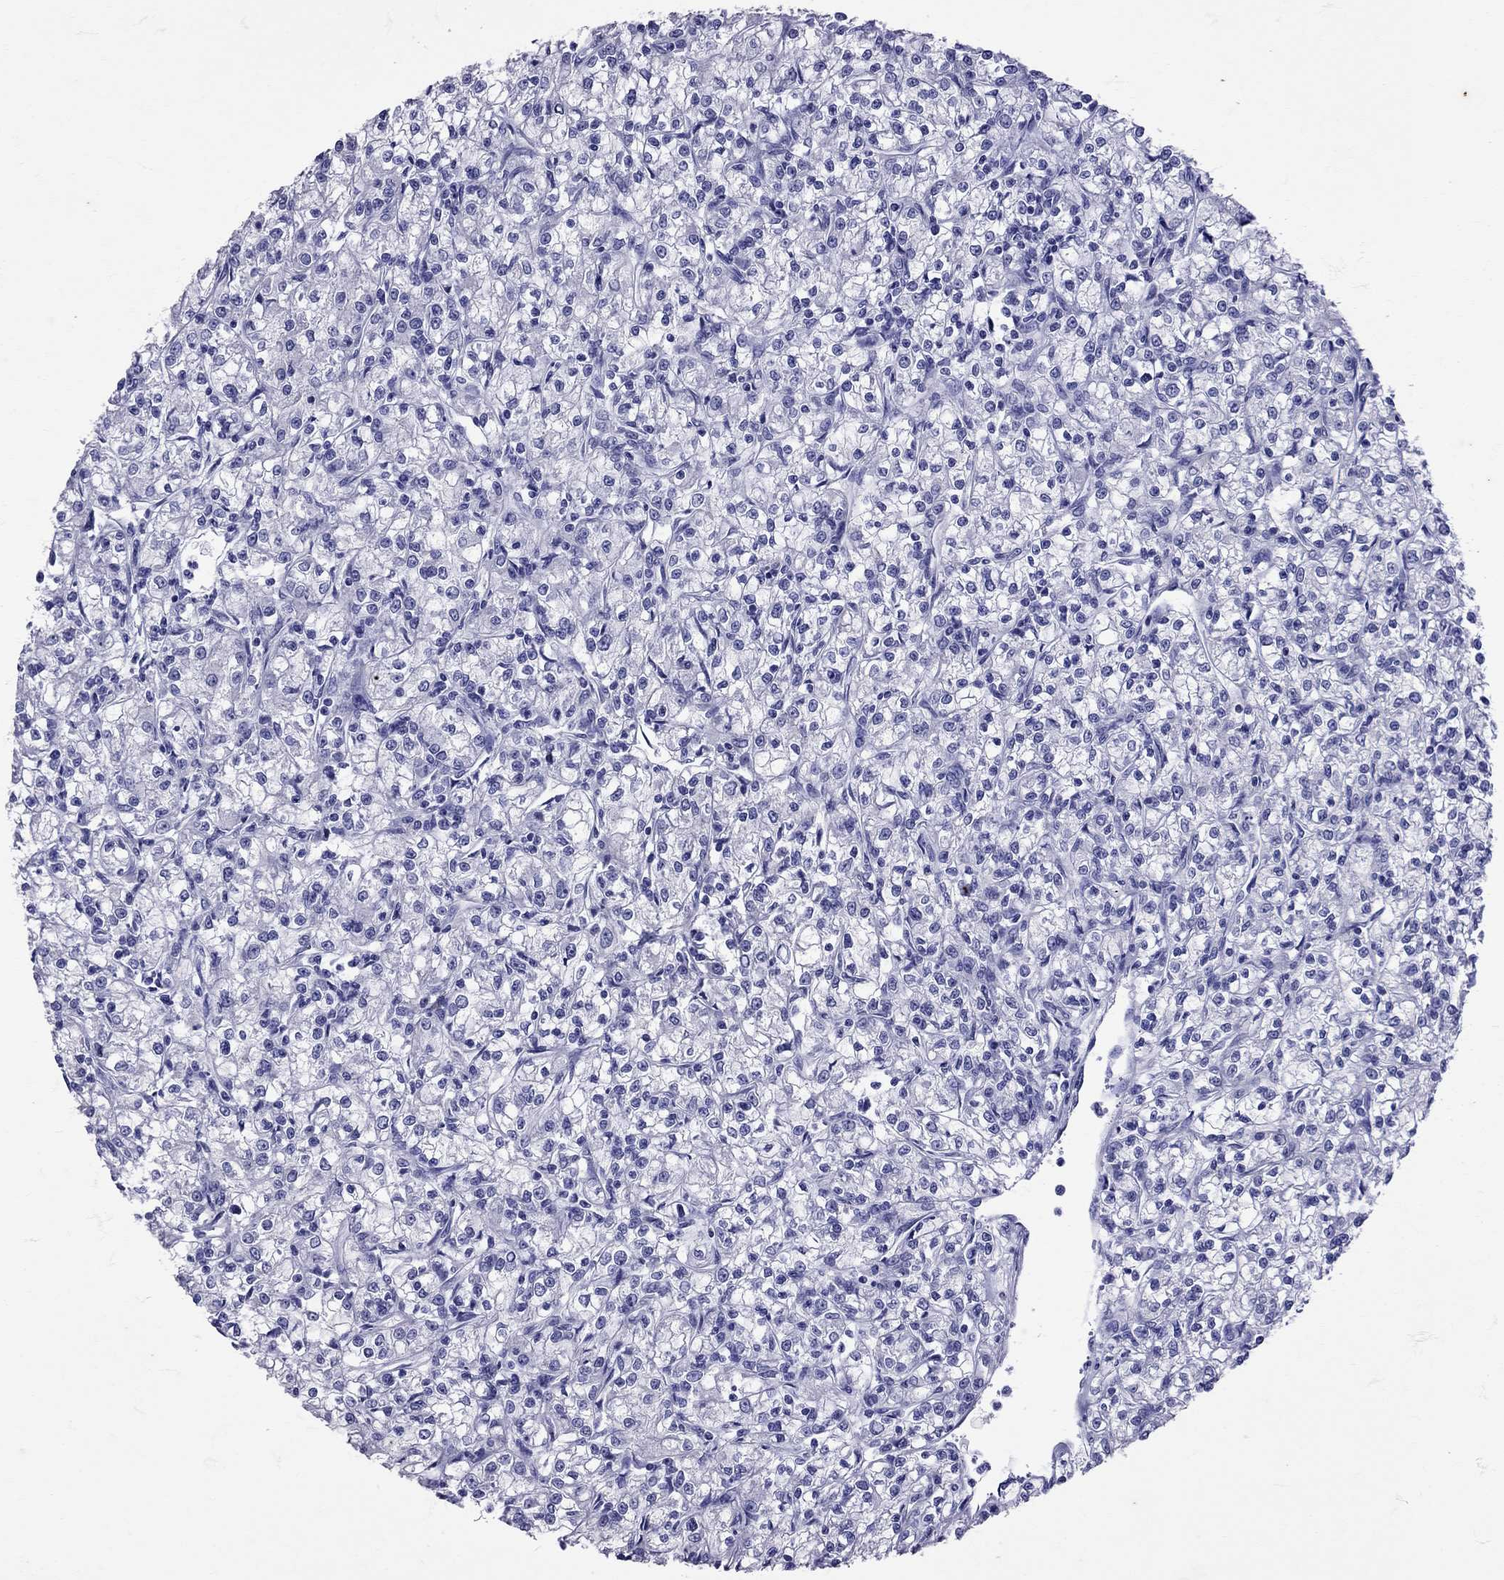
{"staining": {"intensity": "negative", "quantity": "none", "location": "none"}, "tissue": "renal cancer", "cell_type": "Tumor cells", "image_type": "cancer", "snomed": [{"axis": "morphology", "description": "Adenocarcinoma, NOS"}, {"axis": "topography", "description": "Kidney"}], "caption": "The immunohistochemistry image has no significant positivity in tumor cells of renal cancer (adenocarcinoma) tissue.", "gene": "AVP", "patient": {"sex": "female", "age": 59}}